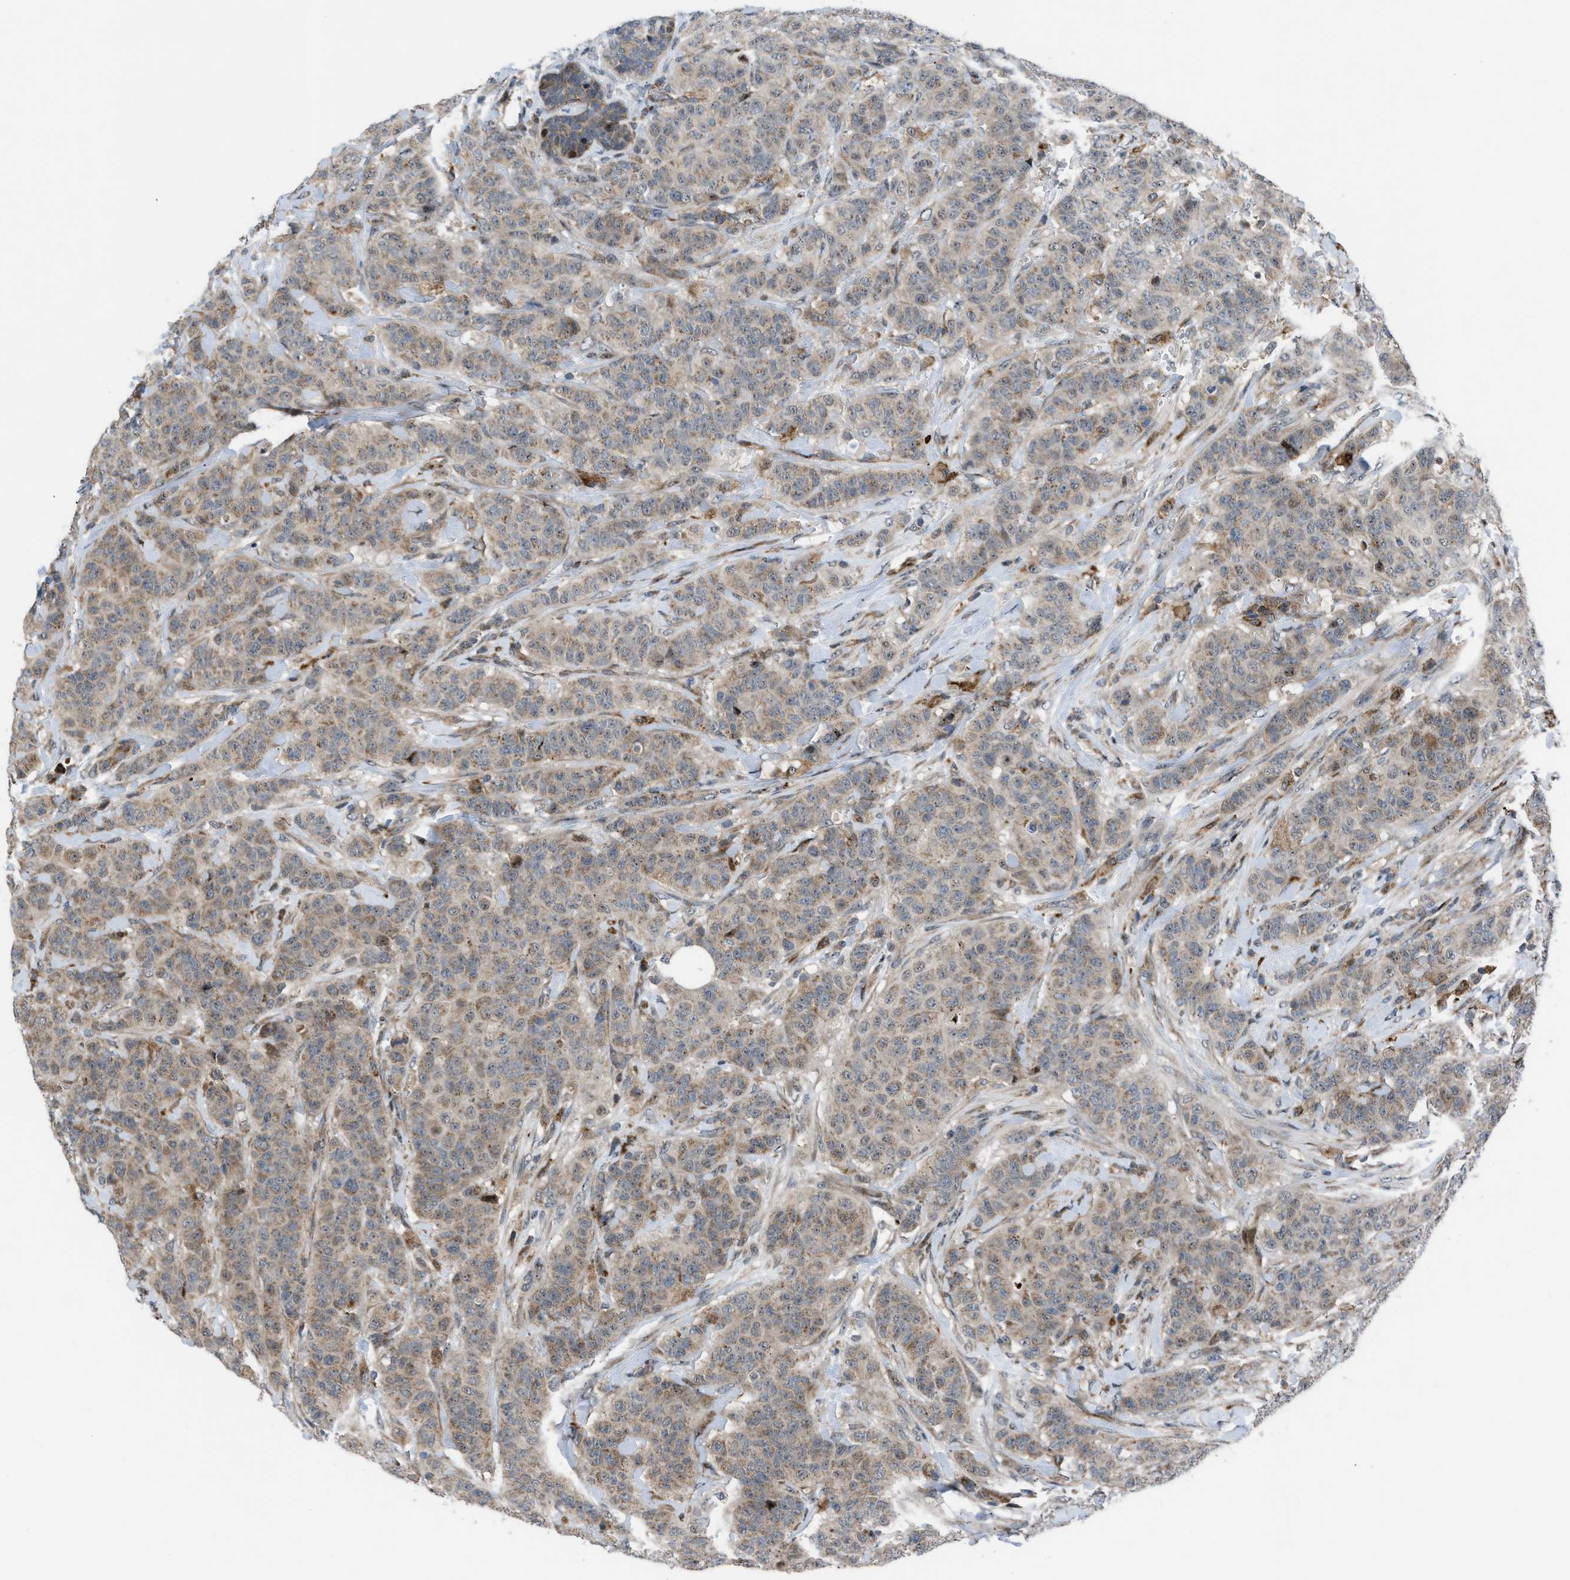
{"staining": {"intensity": "weak", "quantity": ">75%", "location": "cytoplasmic/membranous"}, "tissue": "breast cancer", "cell_type": "Tumor cells", "image_type": "cancer", "snomed": [{"axis": "morphology", "description": "Normal tissue, NOS"}, {"axis": "morphology", "description": "Duct carcinoma"}, {"axis": "topography", "description": "Breast"}], "caption": "Immunohistochemistry (IHC) photomicrograph of breast infiltrating ductal carcinoma stained for a protein (brown), which exhibits low levels of weak cytoplasmic/membranous expression in about >75% of tumor cells.", "gene": "AP3M2", "patient": {"sex": "female", "age": 40}}